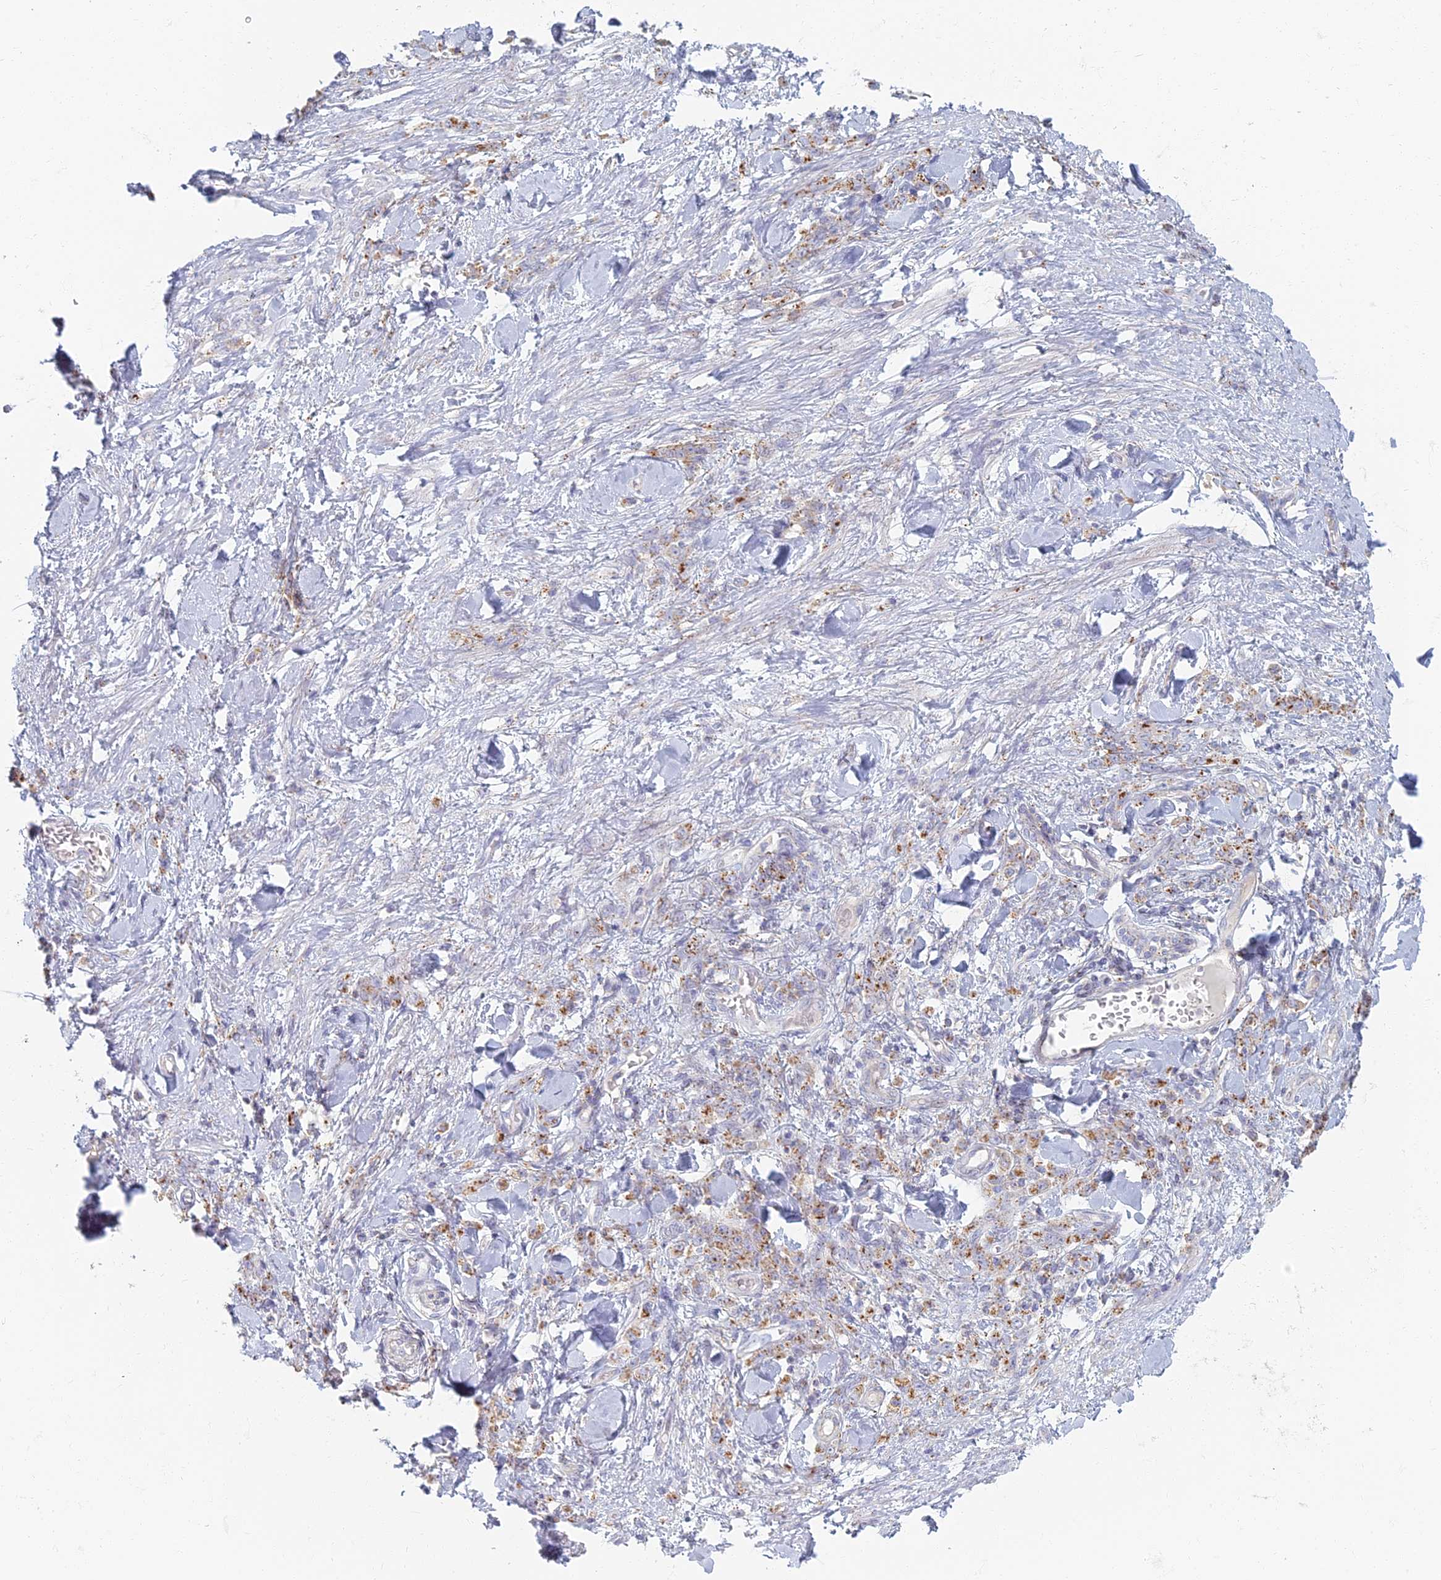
{"staining": {"intensity": "moderate", "quantity": ">75%", "location": "cytoplasmic/membranous"}, "tissue": "stomach cancer", "cell_type": "Tumor cells", "image_type": "cancer", "snomed": [{"axis": "morphology", "description": "Normal tissue, NOS"}, {"axis": "morphology", "description": "Adenocarcinoma, NOS"}, {"axis": "topography", "description": "Stomach"}], "caption": "Stomach cancer was stained to show a protein in brown. There is medium levels of moderate cytoplasmic/membranous staining in approximately >75% of tumor cells. Nuclei are stained in blue.", "gene": "CHMP4B", "patient": {"sex": "male", "age": 82}}